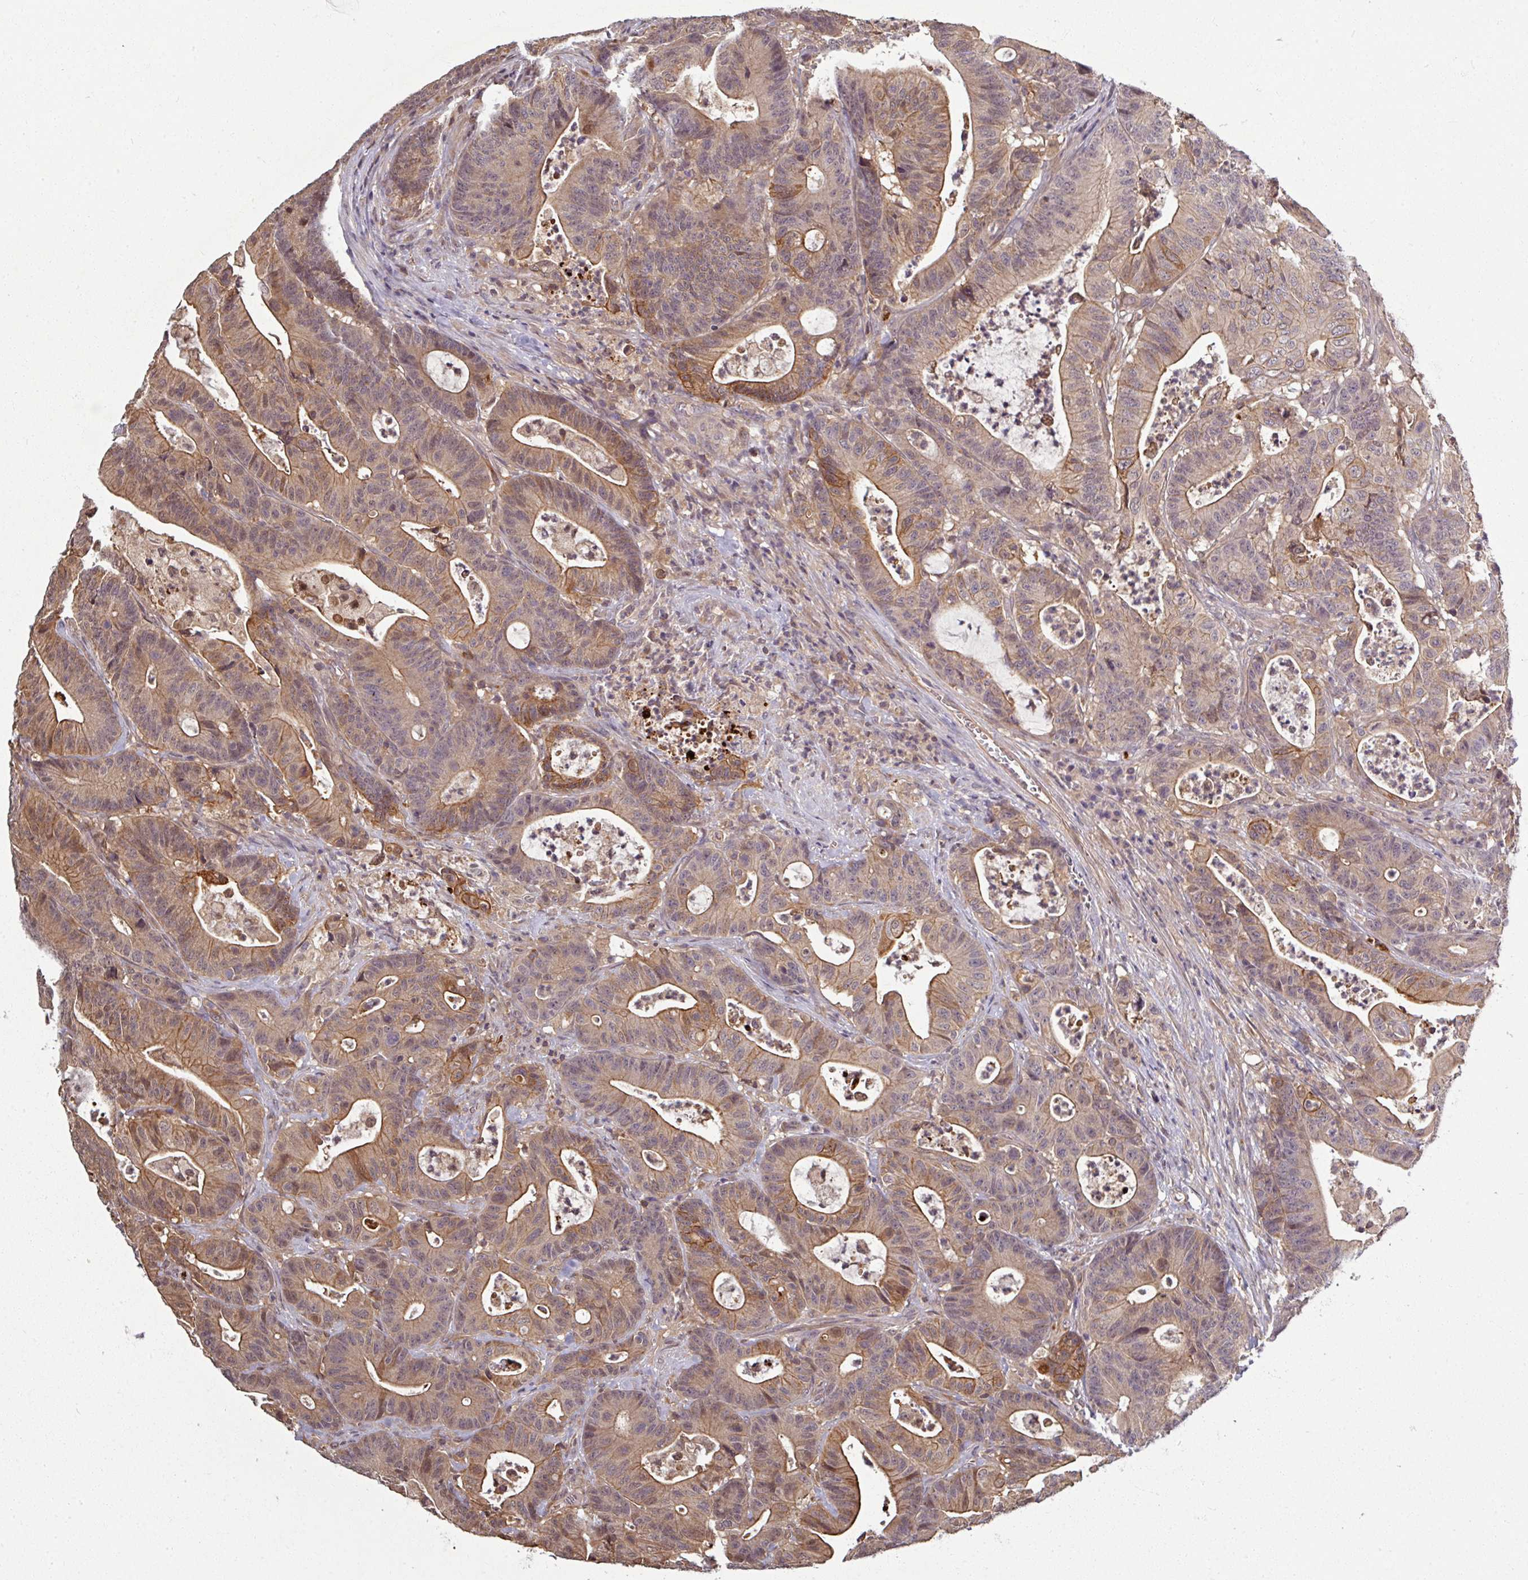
{"staining": {"intensity": "moderate", "quantity": ">75%", "location": "cytoplasmic/membranous"}, "tissue": "colorectal cancer", "cell_type": "Tumor cells", "image_type": "cancer", "snomed": [{"axis": "morphology", "description": "Adenocarcinoma, NOS"}, {"axis": "topography", "description": "Colon"}], "caption": "An immunohistochemistry (IHC) photomicrograph of tumor tissue is shown. Protein staining in brown shows moderate cytoplasmic/membranous positivity in colorectal adenocarcinoma within tumor cells.", "gene": "TUSC3", "patient": {"sex": "female", "age": 84}}